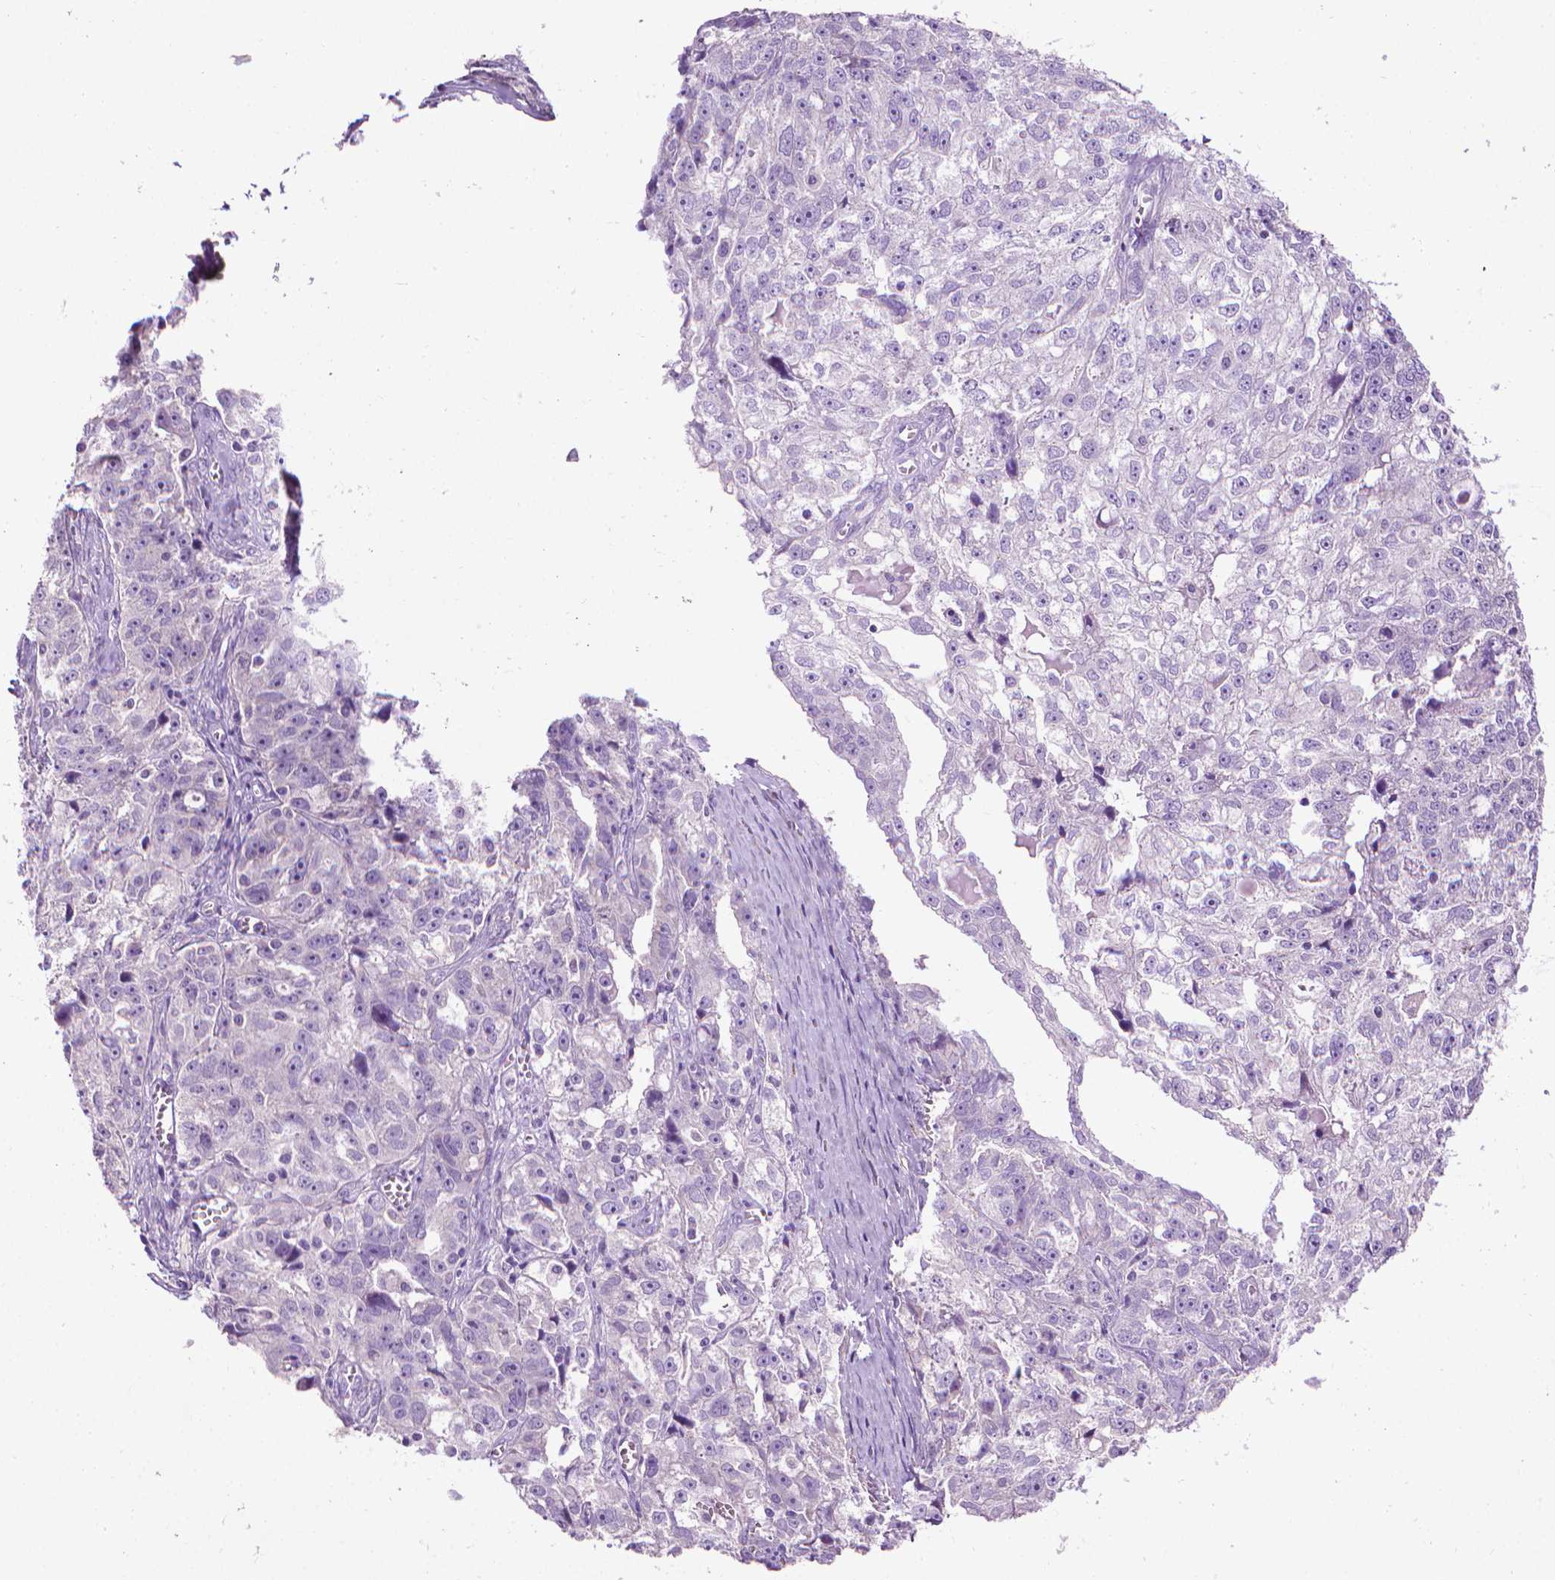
{"staining": {"intensity": "negative", "quantity": "none", "location": "none"}, "tissue": "ovarian cancer", "cell_type": "Tumor cells", "image_type": "cancer", "snomed": [{"axis": "morphology", "description": "Cystadenocarcinoma, serous, NOS"}, {"axis": "topography", "description": "Ovary"}], "caption": "IHC image of neoplastic tissue: human ovarian serous cystadenocarcinoma stained with DAB displays no significant protein staining in tumor cells.", "gene": "AQP10", "patient": {"sex": "female", "age": 51}}